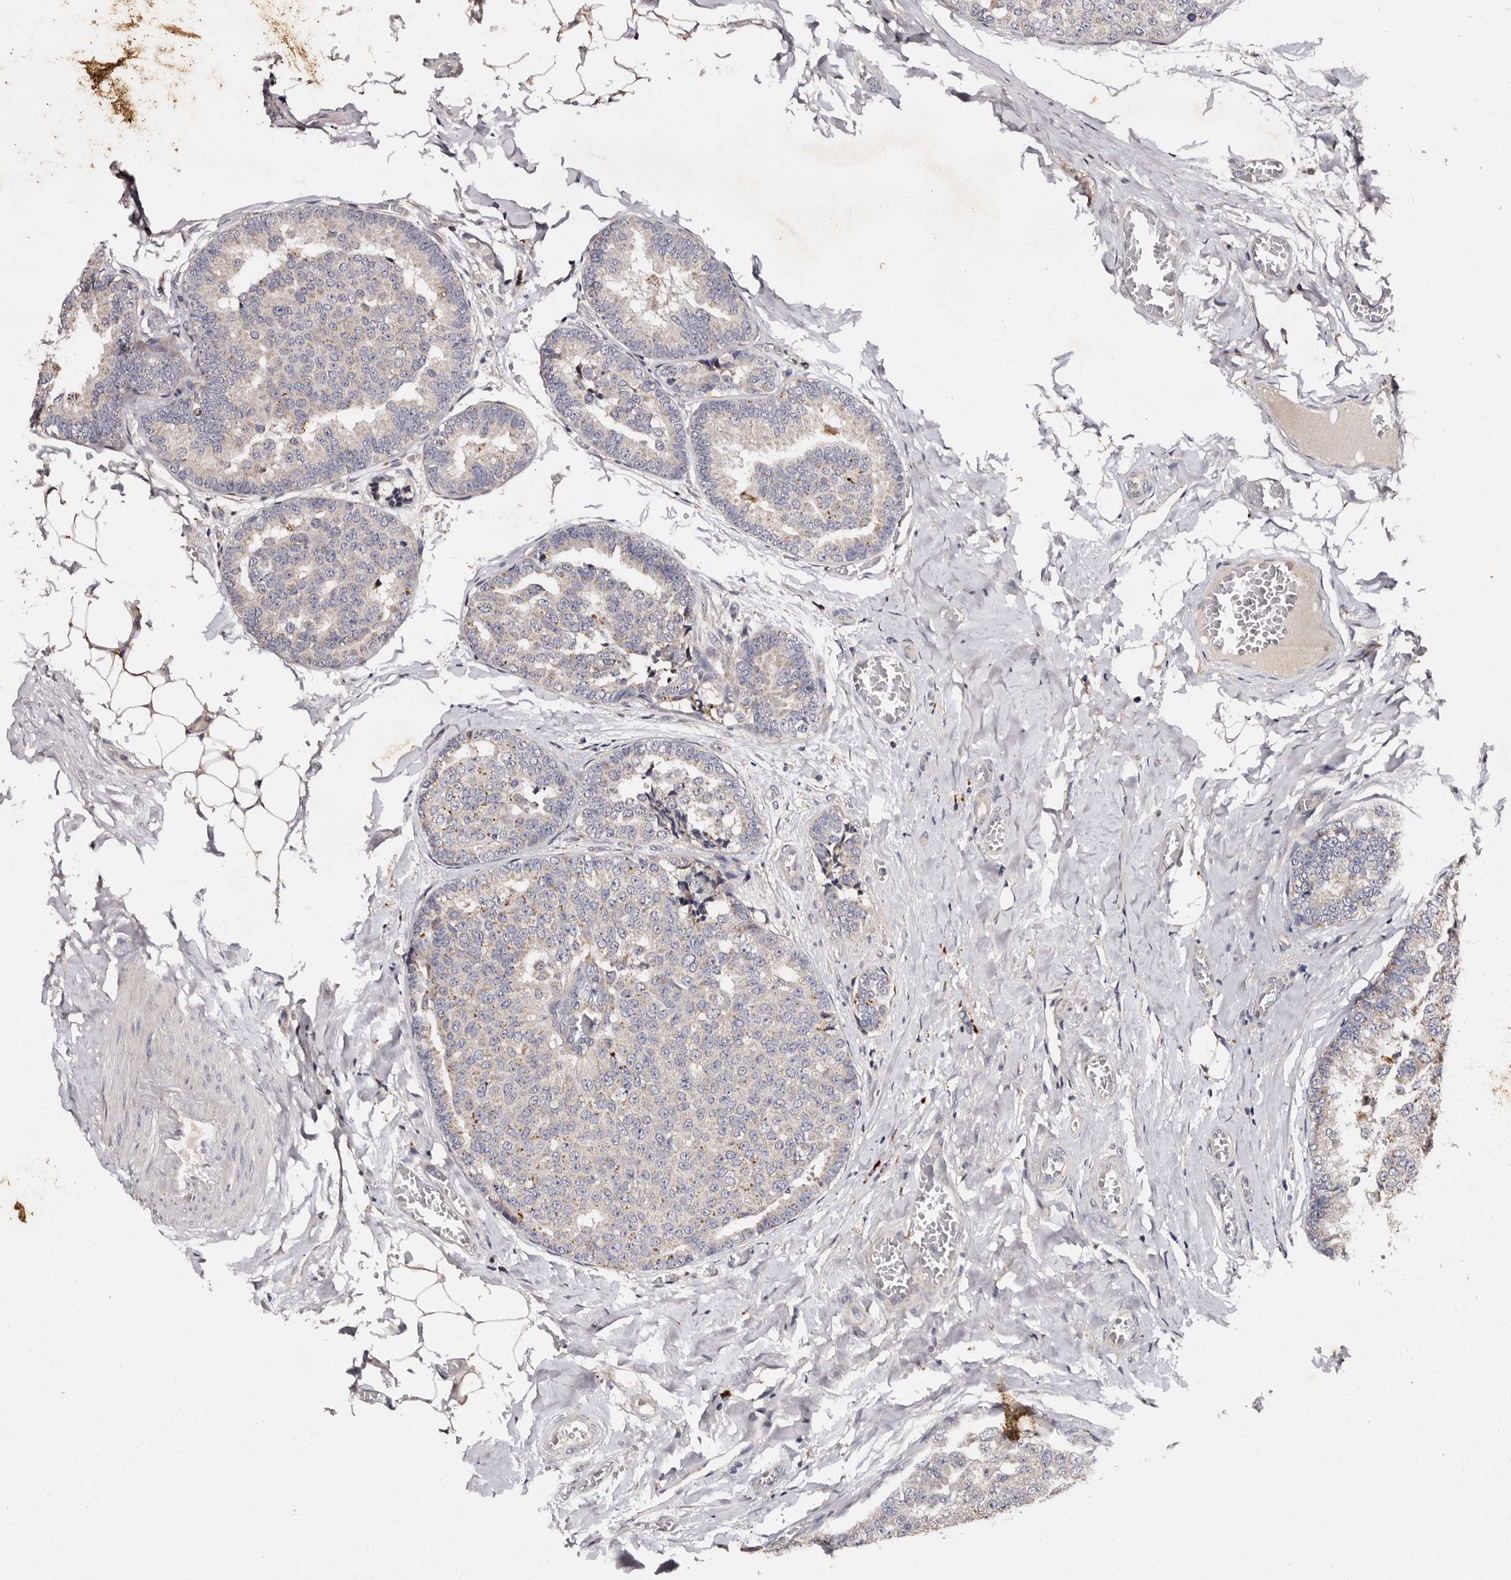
{"staining": {"intensity": "negative", "quantity": "none", "location": "none"}, "tissue": "breast cancer", "cell_type": "Tumor cells", "image_type": "cancer", "snomed": [{"axis": "morphology", "description": "Normal tissue, NOS"}, {"axis": "morphology", "description": "Duct carcinoma"}, {"axis": "topography", "description": "Breast"}], "caption": "This image is of invasive ductal carcinoma (breast) stained with IHC to label a protein in brown with the nuclei are counter-stained blue. There is no staining in tumor cells. (IHC, brightfield microscopy, high magnification).", "gene": "ADCK5", "patient": {"sex": "female", "age": 43}}